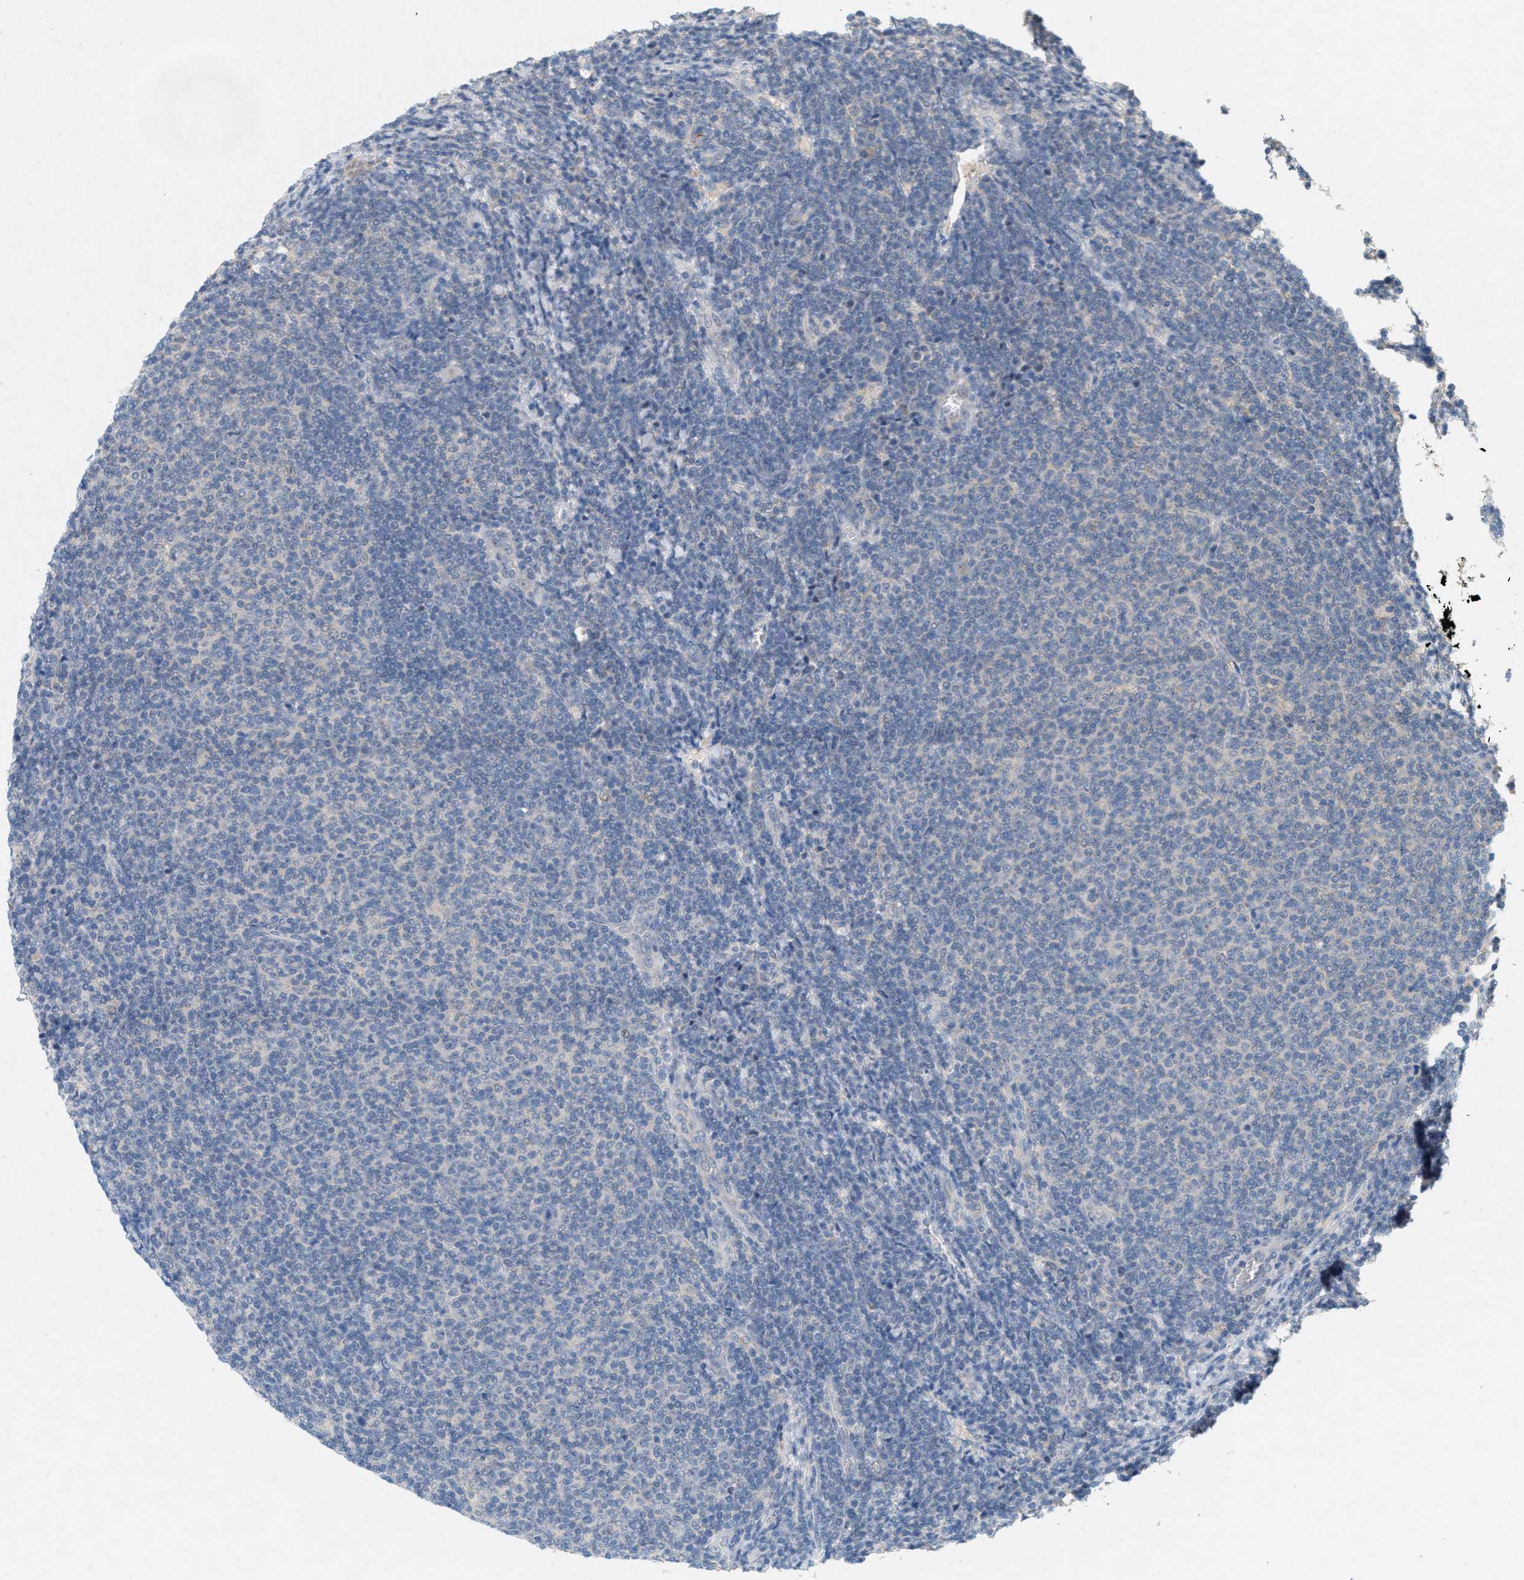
{"staining": {"intensity": "negative", "quantity": "none", "location": "none"}, "tissue": "lymphoma", "cell_type": "Tumor cells", "image_type": "cancer", "snomed": [{"axis": "morphology", "description": "Malignant lymphoma, non-Hodgkin's type, Low grade"}, {"axis": "topography", "description": "Lymph node"}], "caption": "Image shows no protein expression in tumor cells of low-grade malignant lymphoma, non-Hodgkin's type tissue. (Brightfield microscopy of DAB (3,3'-diaminobenzidine) IHC at high magnification).", "gene": "DCAF7", "patient": {"sex": "male", "age": 66}}